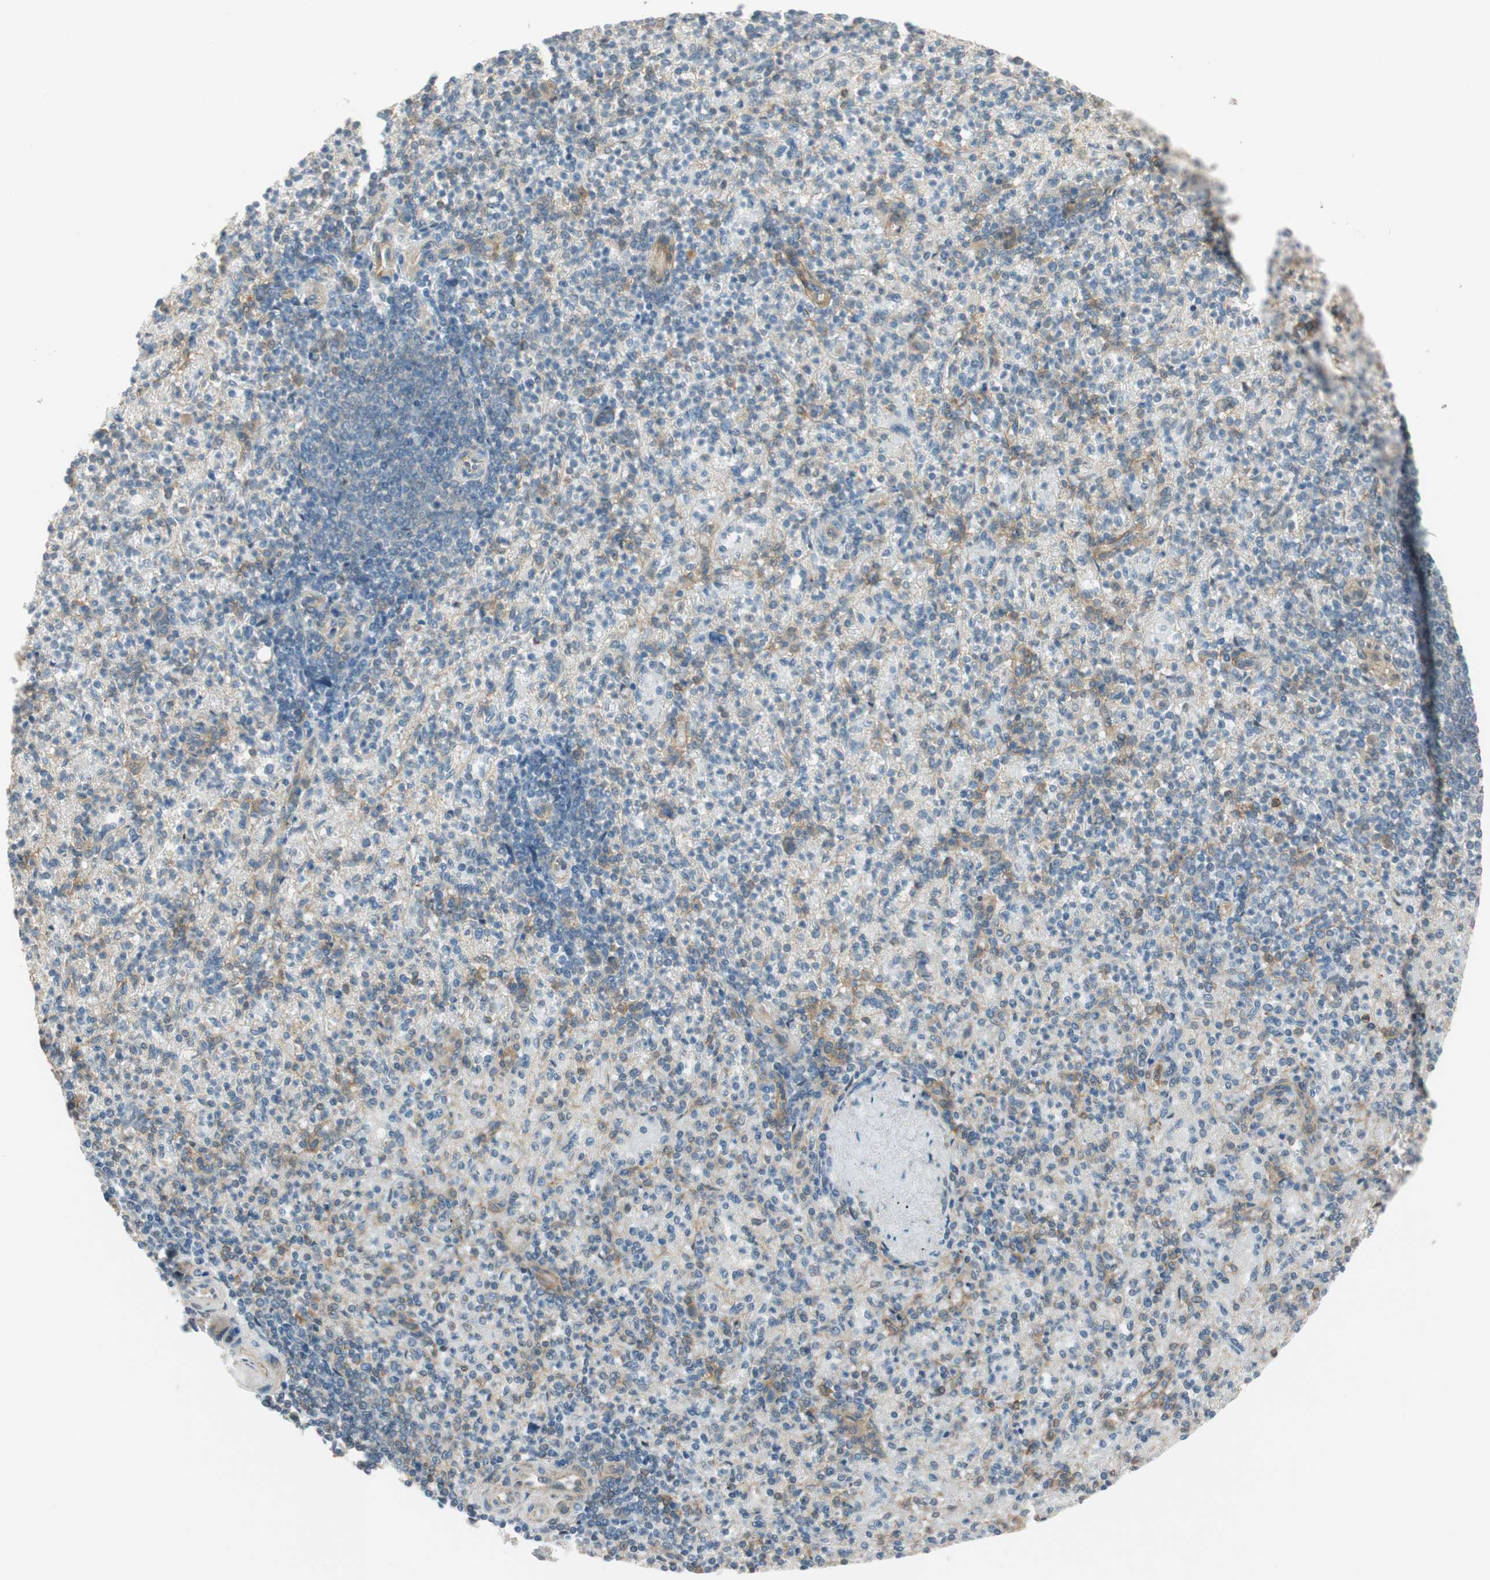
{"staining": {"intensity": "moderate", "quantity": "25%-75%", "location": "cytoplasmic/membranous"}, "tissue": "spleen", "cell_type": "Cells in red pulp", "image_type": "normal", "snomed": [{"axis": "morphology", "description": "Normal tissue, NOS"}, {"axis": "topography", "description": "Spleen"}], "caption": "IHC staining of unremarkable spleen, which exhibits medium levels of moderate cytoplasmic/membranous positivity in about 25%-75% of cells in red pulp indicating moderate cytoplasmic/membranous protein expression. The staining was performed using DAB (brown) for protein detection and nuclei were counterstained in hematoxylin (blue).", "gene": "PSMD8", "patient": {"sex": "female", "age": 74}}